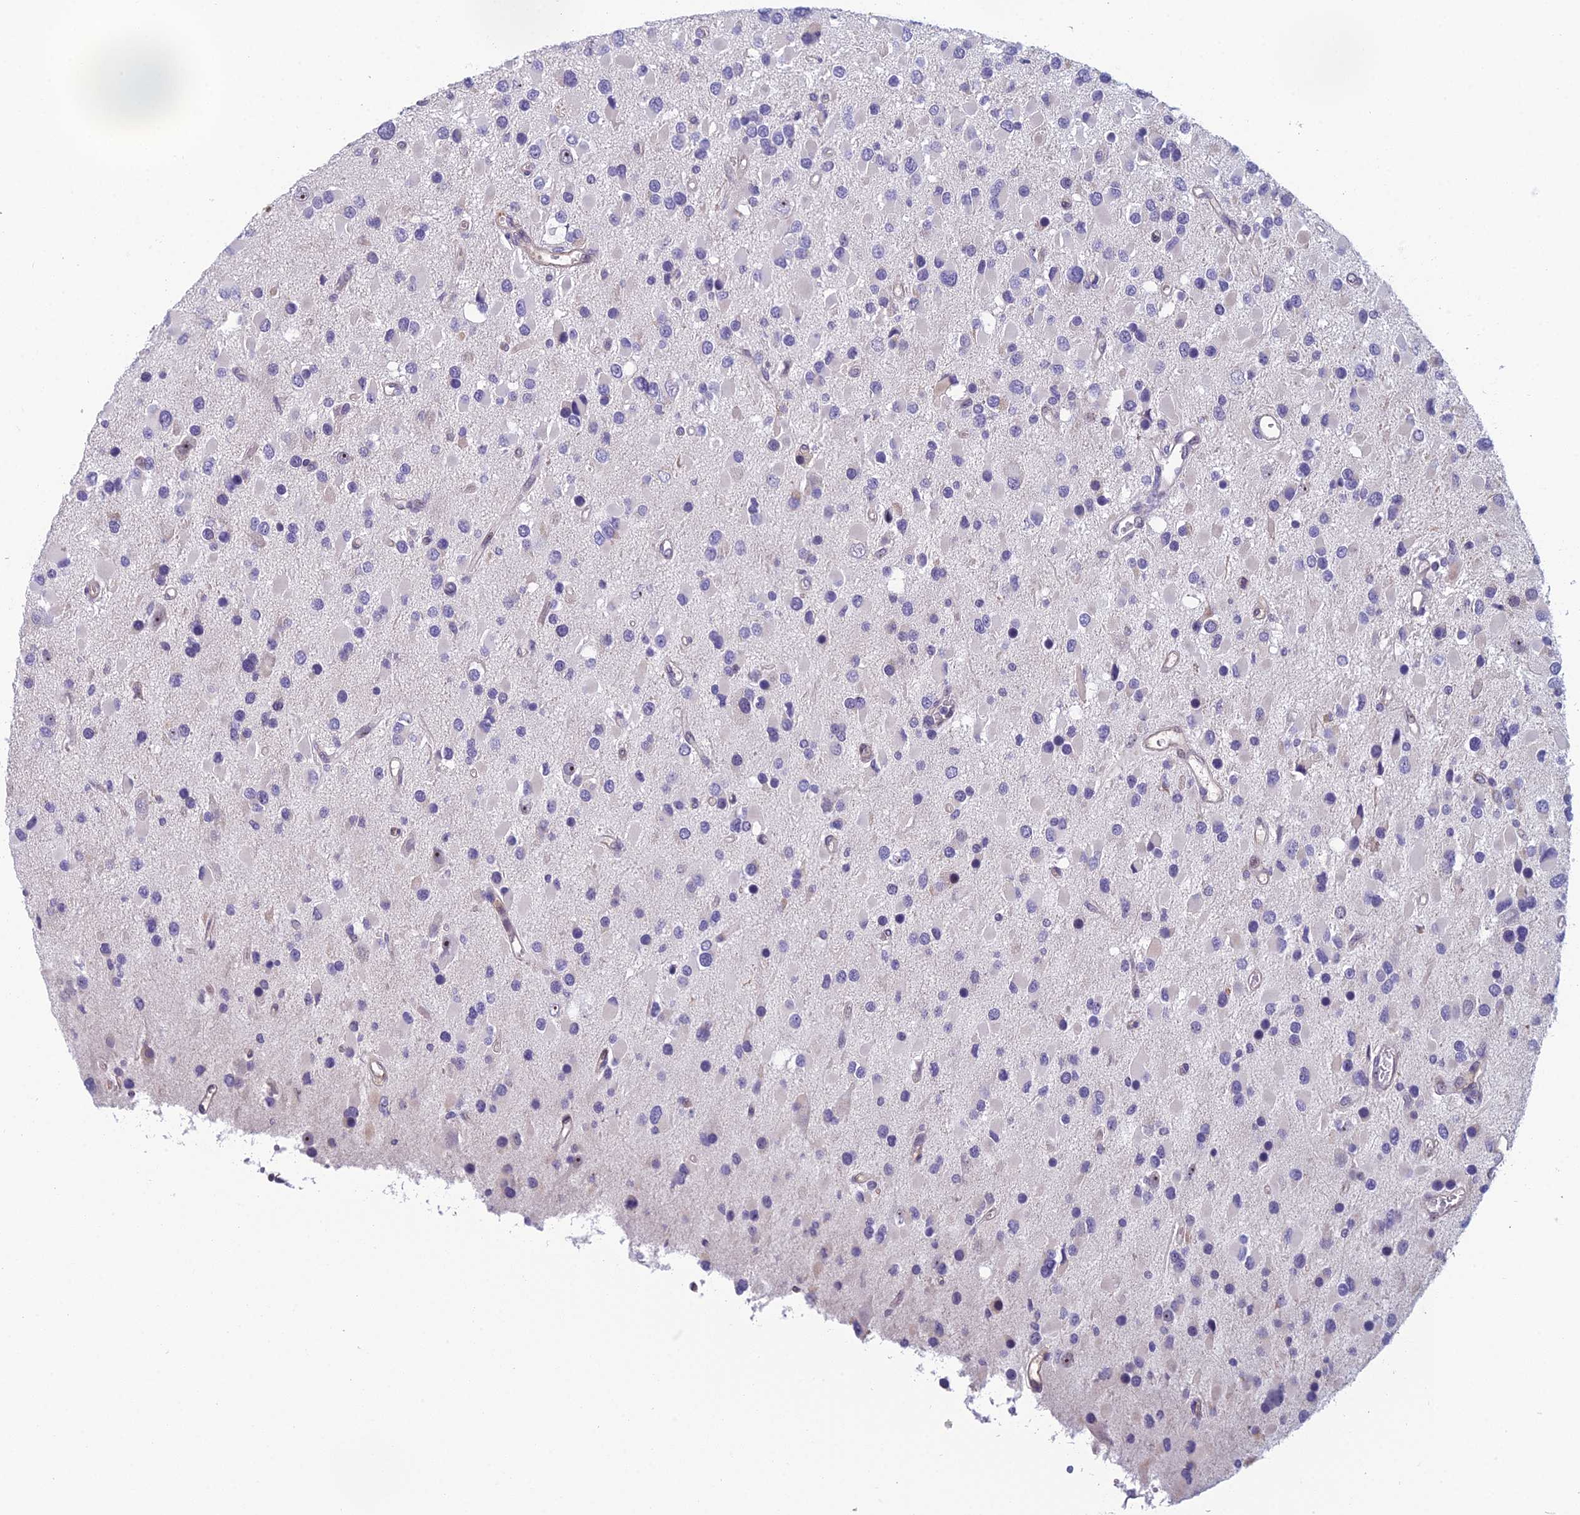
{"staining": {"intensity": "negative", "quantity": "none", "location": "none"}, "tissue": "glioma", "cell_type": "Tumor cells", "image_type": "cancer", "snomed": [{"axis": "morphology", "description": "Glioma, malignant, High grade"}, {"axis": "topography", "description": "Brain"}], "caption": "This is an immunohistochemistry (IHC) histopathology image of human malignant glioma (high-grade). There is no staining in tumor cells.", "gene": "NOC2L", "patient": {"sex": "male", "age": 53}}